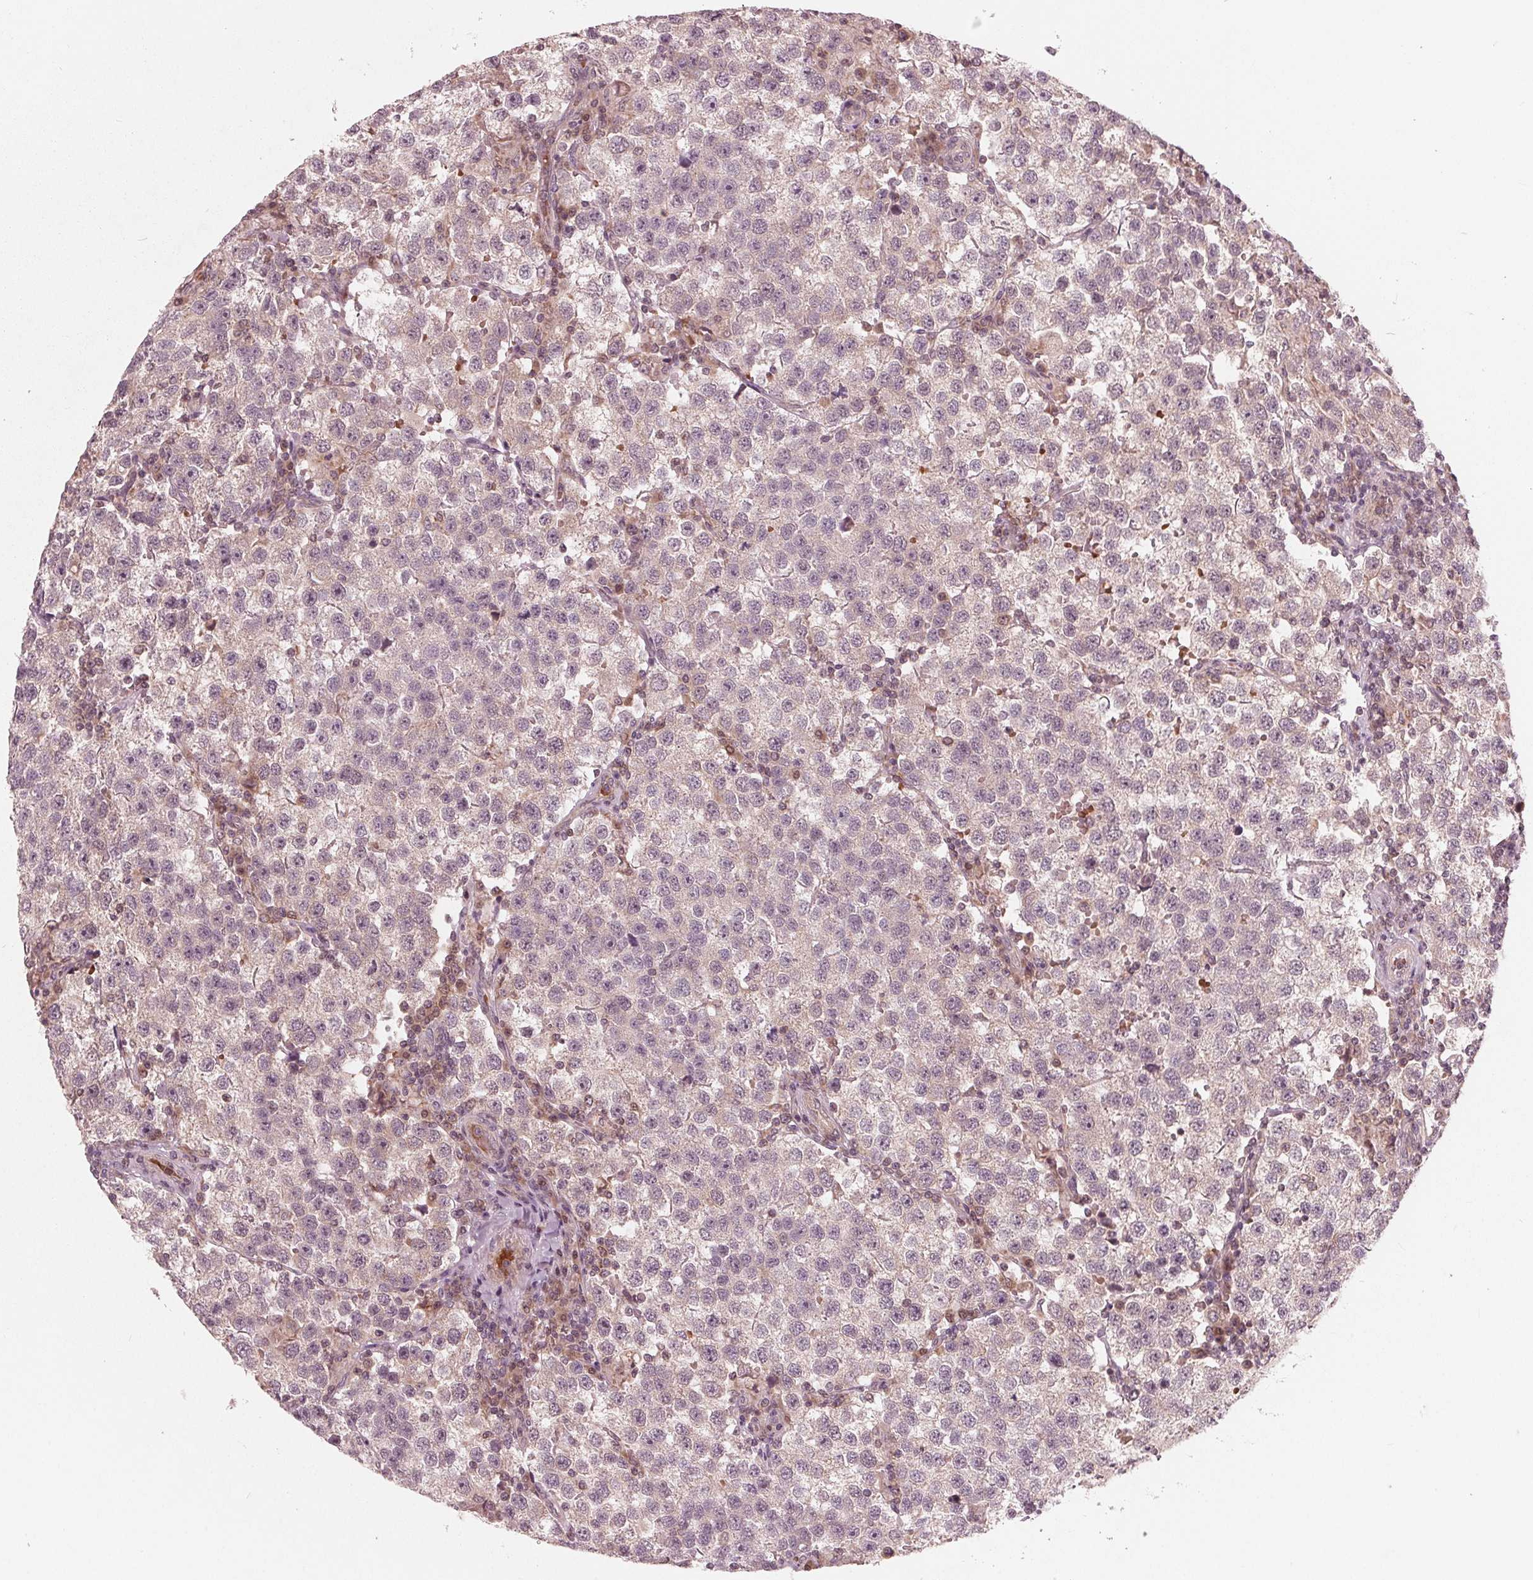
{"staining": {"intensity": "weak", "quantity": "<25%", "location": "cytoplasmic/membranous"}, "tissue": "testis cancer", "cell_type": "Tumor cells", "image_type": "cancer", "snomed": [{"axis": "morphology", "description": "Seminoma, NOS"}, {"axis": "topography", "description": "Testis"}], "caption": "Histopathology image shows no protein staining in tumor cells of testis seminoma tissue.", "gene": "UBALD1", "patient": {"sex": "male", "age": 37}}